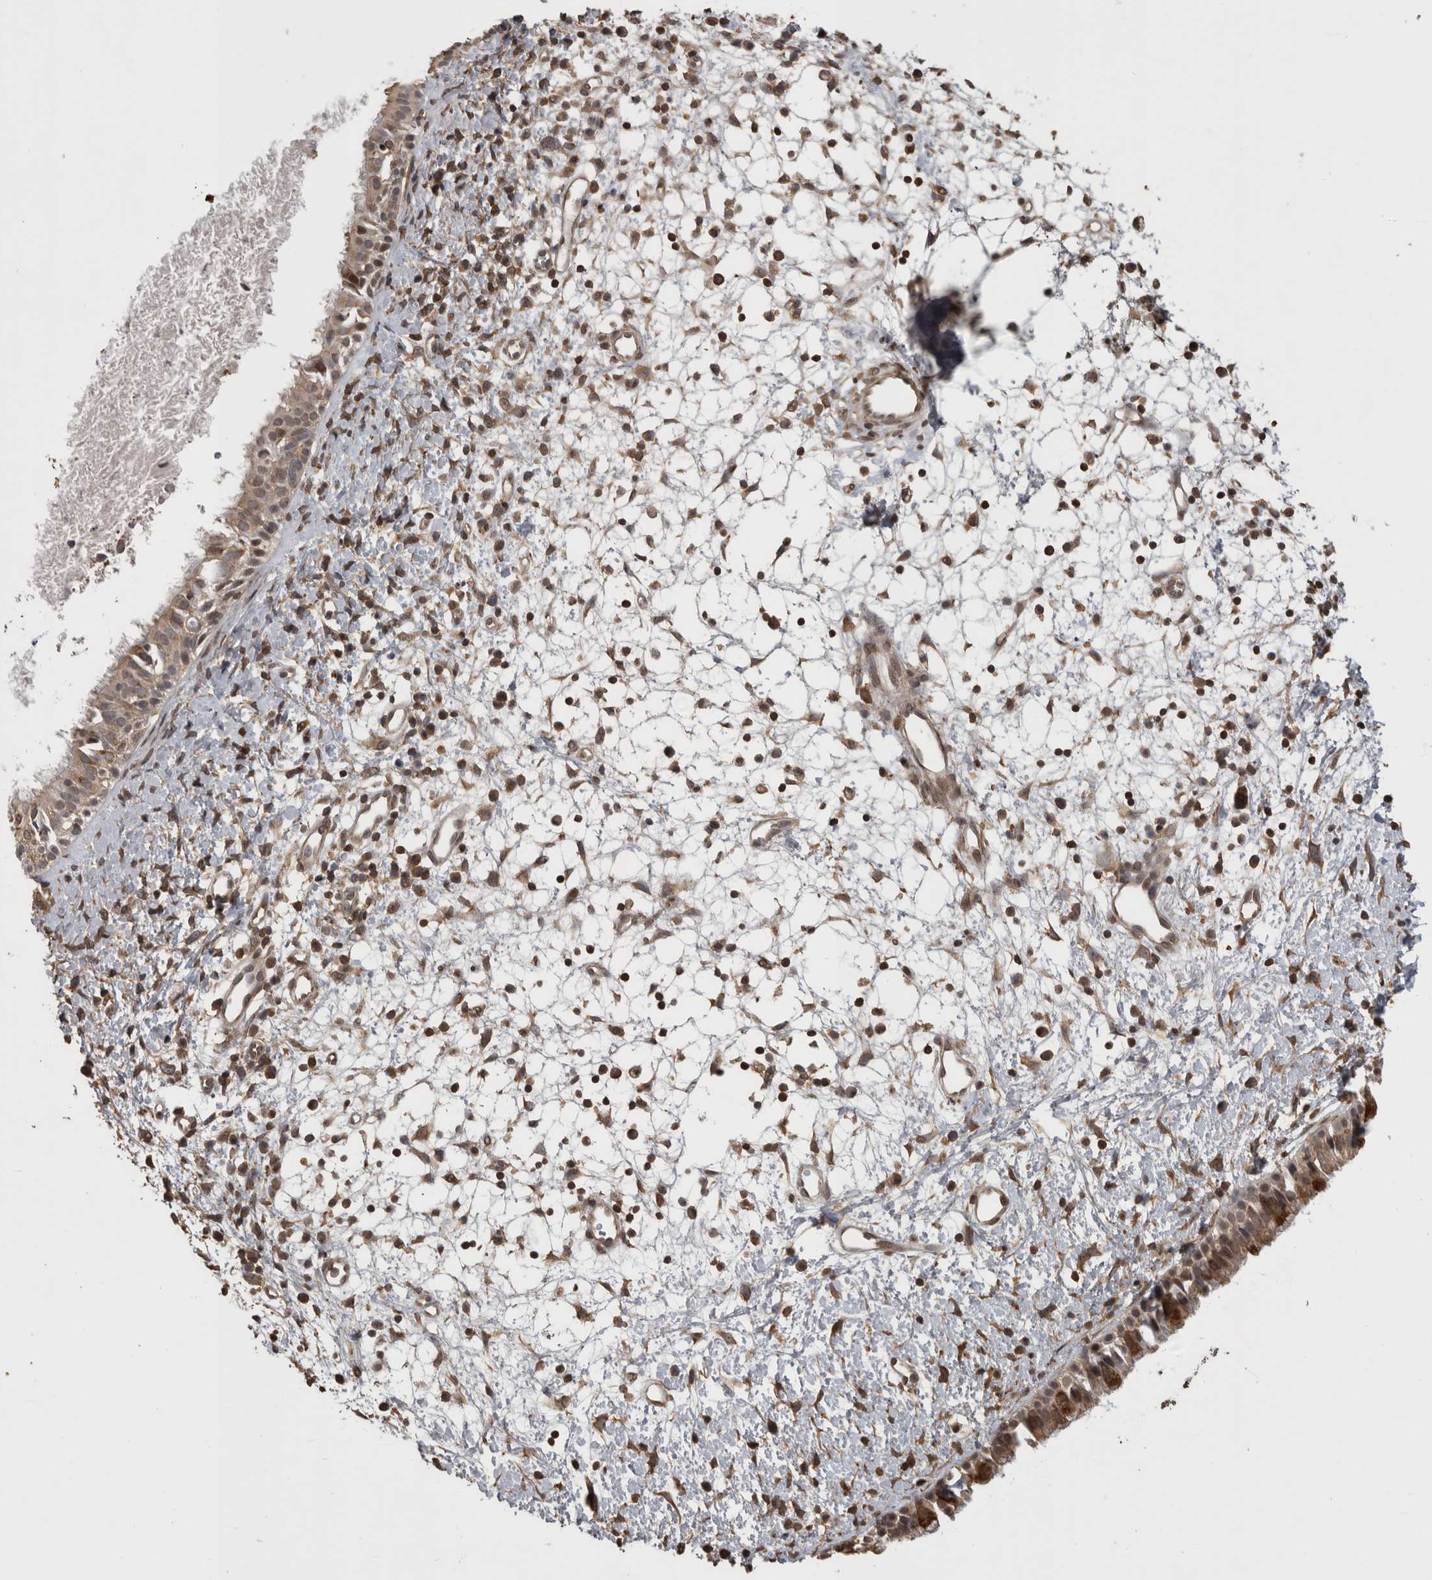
{"staining": {"intensity": "moderate", "quantity": ">75%", "location": "cytoplasmic/membranous"}, "tissue": "nasopharynx", "cell_type": "Respiratory epithelial cells", "image_type": "normal", "snomed": [{"axis": "morphology", "description": "Normal tissue, NOS"}, {"axis": "topography", "description": "Nasopharynx"}], "caption": "Moderate cytoplasmic/membranous expression for a protein is appreciated in approximately >75% of respiratory epithelial cells of benign nasopharynx using immunohistochemistry (IHC).", "gene": "ATXN2", "patient": {"sex": "male", "age": 22}}